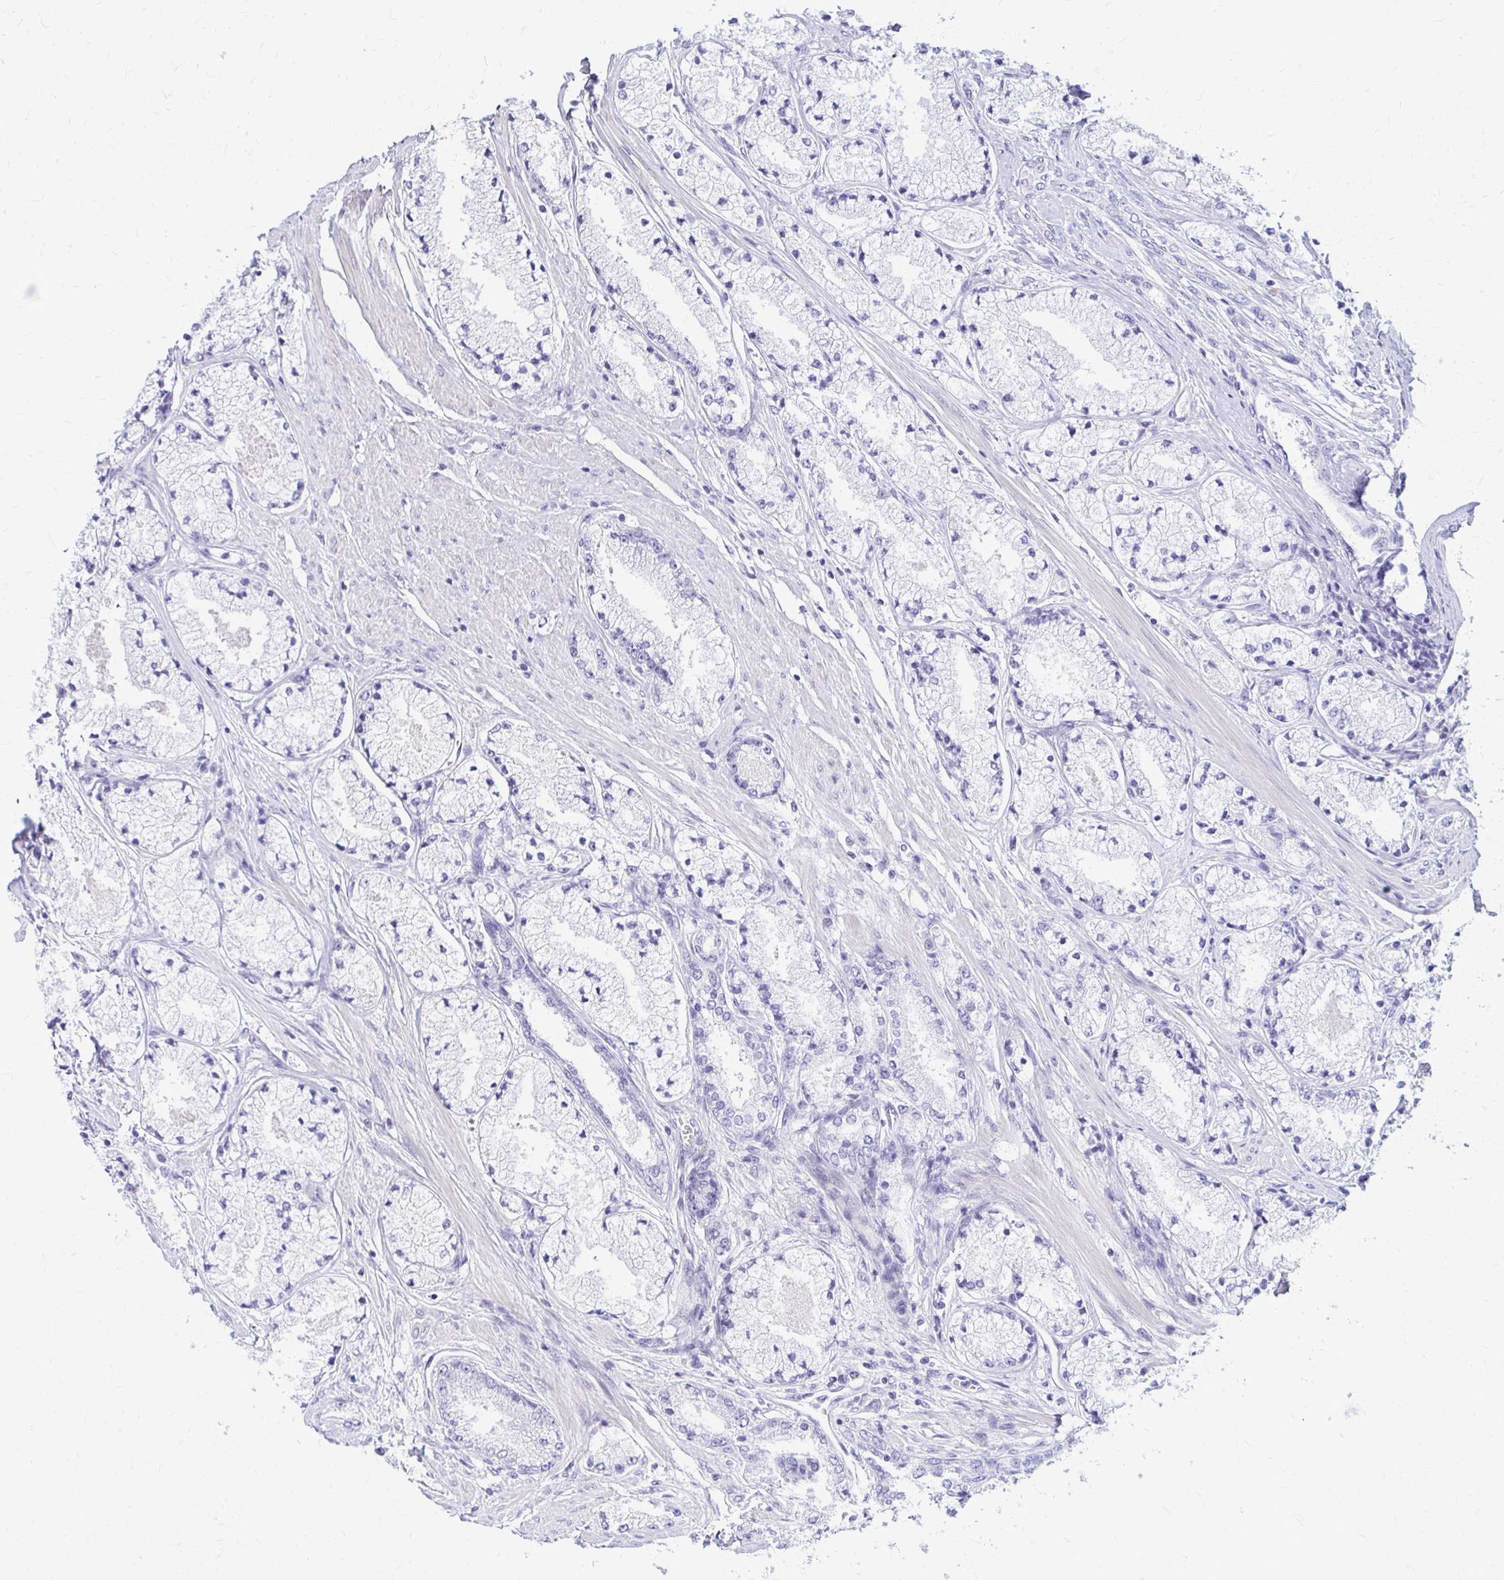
{"staining": {"intensity": "negative", "quantity": "none", "location": "none"}, "tissue": "prostate cancer", "cell_type": "Tumor cells", "image_type": "cancer", "snomed": [{"axis": "morphology", "description": "Adenocarcinoma, High grade"}, {"axis": "topography", "description": "Prostate"}], "caption": "Histopathology image shows no protein positivity in tumor cells of prostate cancer tissue.", "gene": "RHOBTB2", "patient": {"sex": "male", "age": 63}}